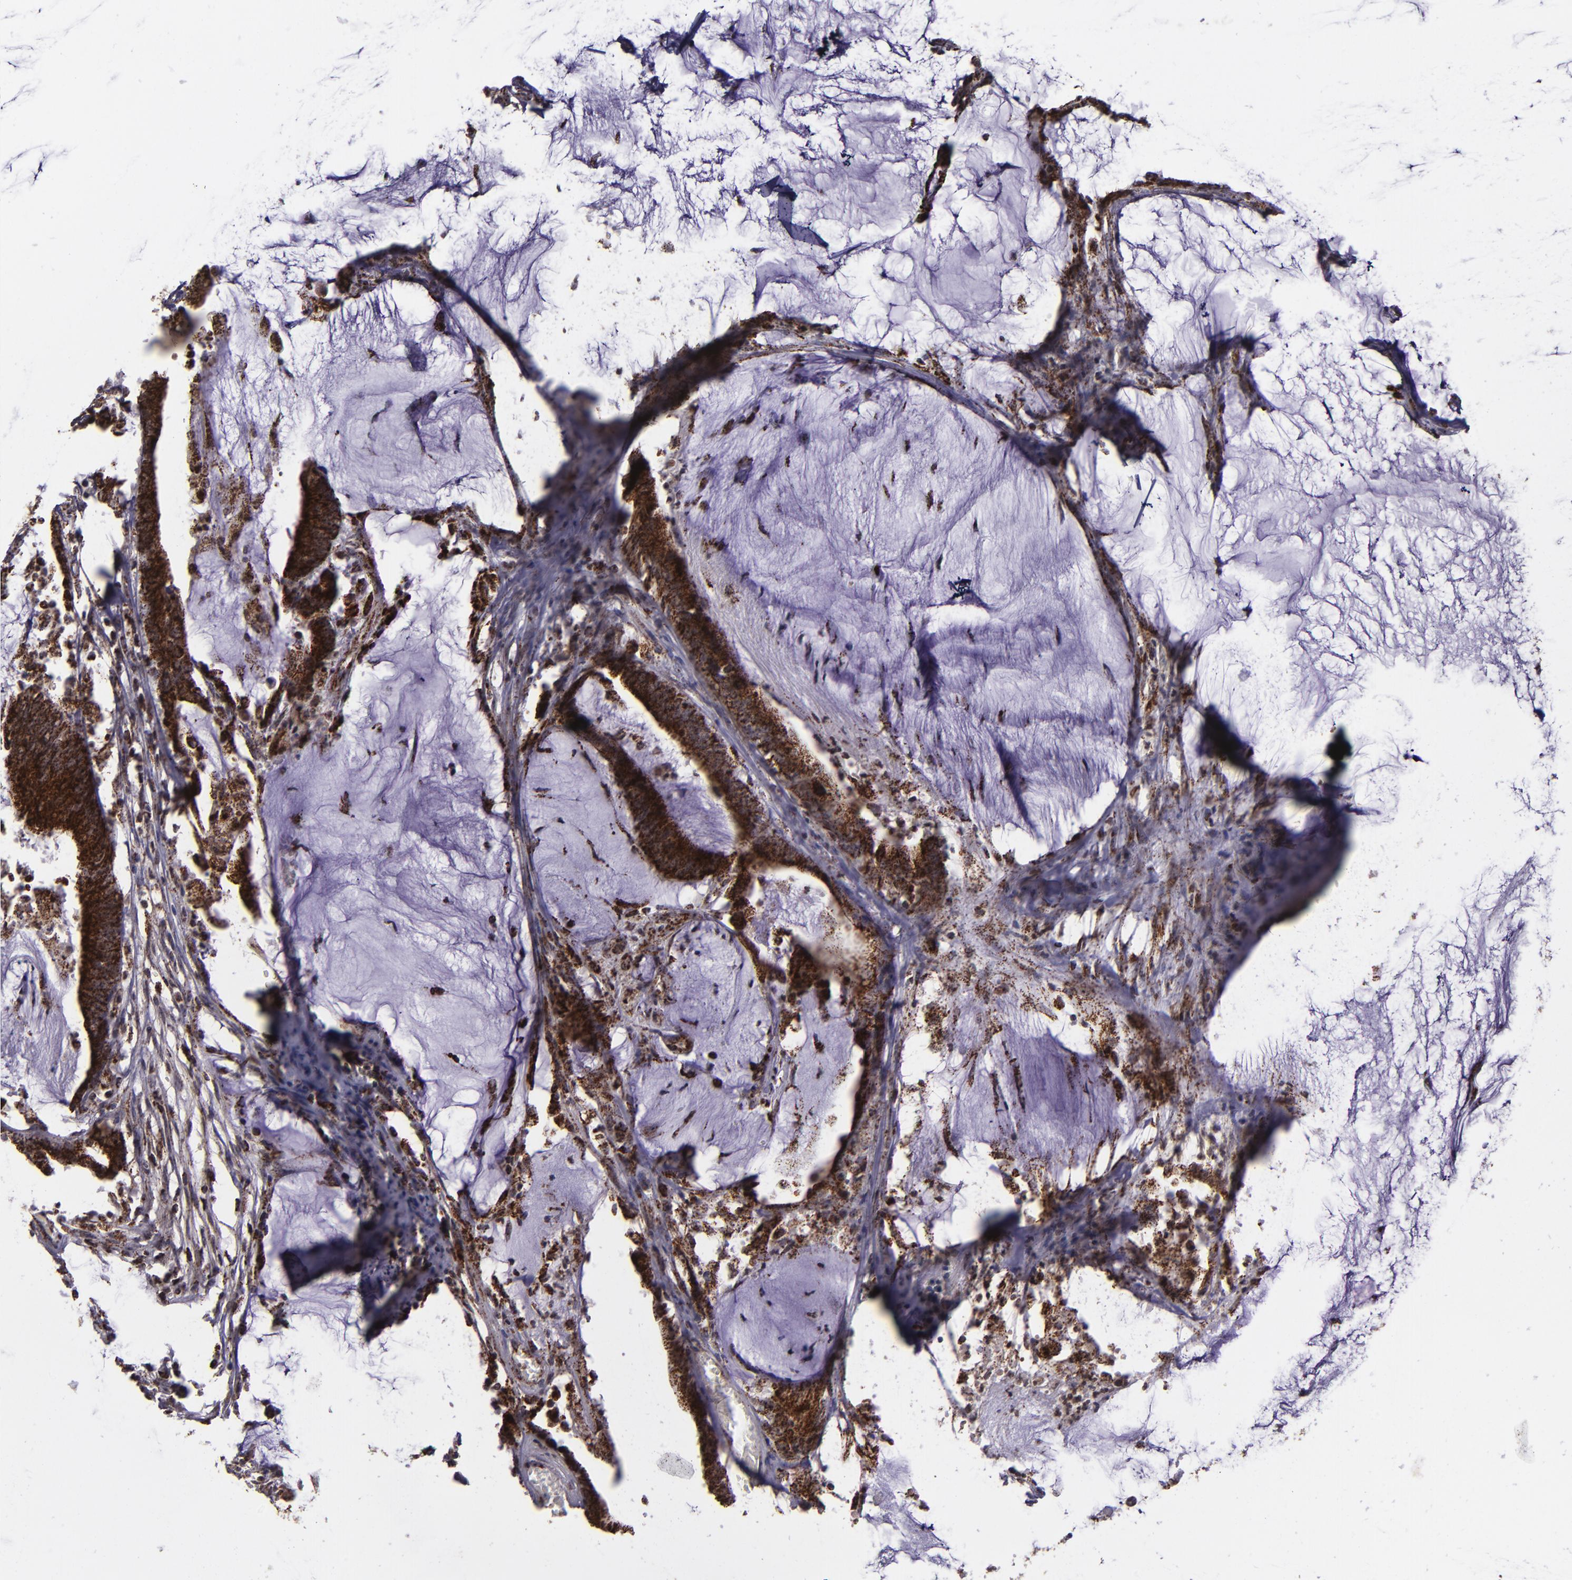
{"staining": {"intensity": "strong", "quantity": ">75%", "location": "cytoplasmic/membranous"}, "tissue": "colorectal cancer", "cell_type": "Tumor cells", "image_type": "cancer", "snomed": [{"axis": "morphology", "description": "Adenocarcinoma, NOS"}, {"axis": "topography", "description": "Rectum"}], "caption": "Colorectal cancer (adenocarcinoma) stained with immunohistochemistry (IHC) reveals strong cytoplasmic/membranous staining in about >75% of tumor cells. The staining was performed using DAB (3,3'-diaminobenzidine) to visualize the protein expression in brown, while the nuclei were stained in blue with hematoxylin (Magnification: 20x).", "gene": "LONP1", "patient": {"sex": "female", "age": 66}}